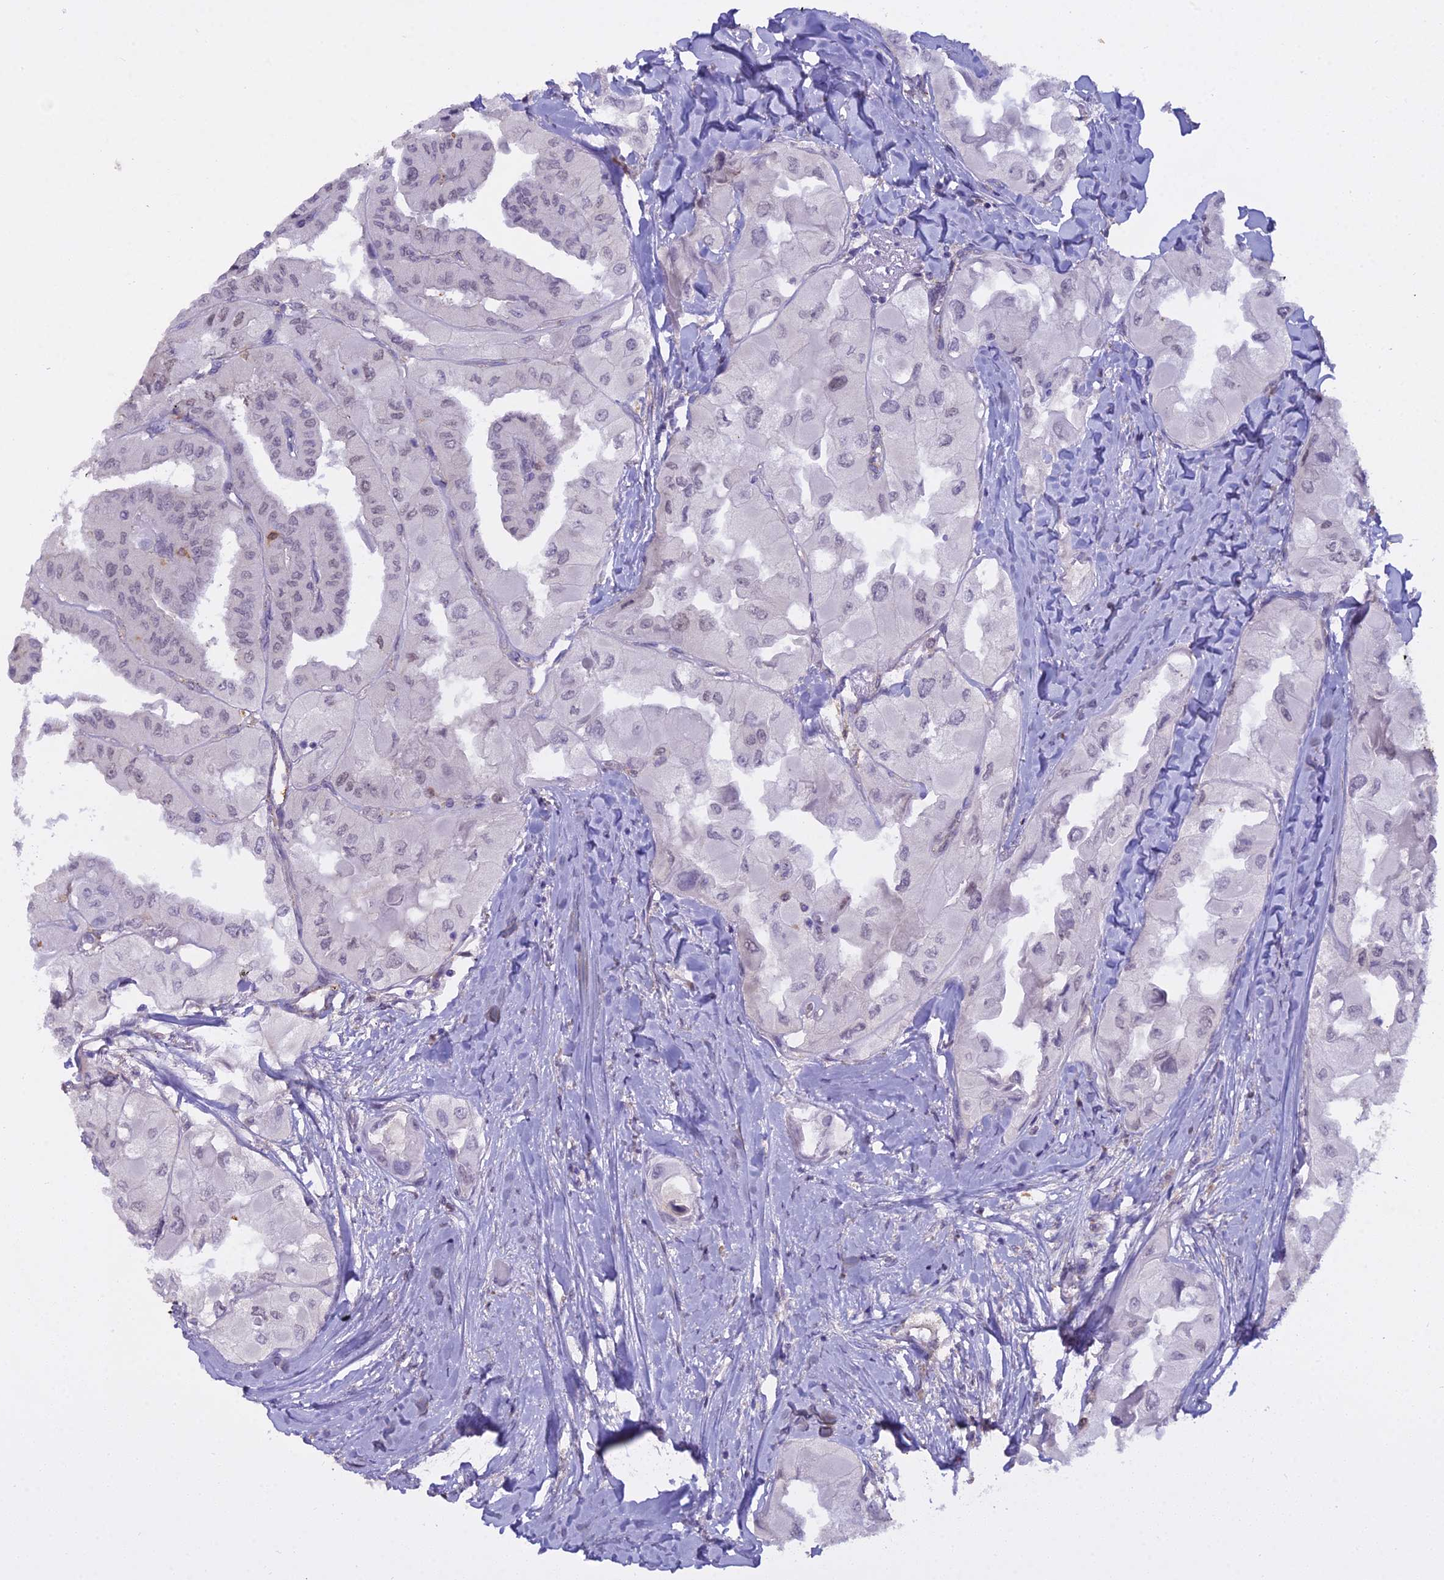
{"staining": {"intensity": "weak", "quantity": "<25%", "location": "nuclear"}, "tissue": "thyroid cancer", "cell_type": "Tumor cells", "image_type": "cancer", "snomed": [{"axis": "morphology", "description": "Normal tissue, NOS"}, {"axis": "morphology", "description": "Papillary adenocarcinoma, NOS"}, {"axis": "topography", "description": "Thyroid gland"}], "caption": "Photomicrograph shows no significant protein positivity in tumor cells of thyroid cancer (papillary adenocarcinoma).", "gene": "BLNK", "patient": {"sex": "female", "age": 59}}